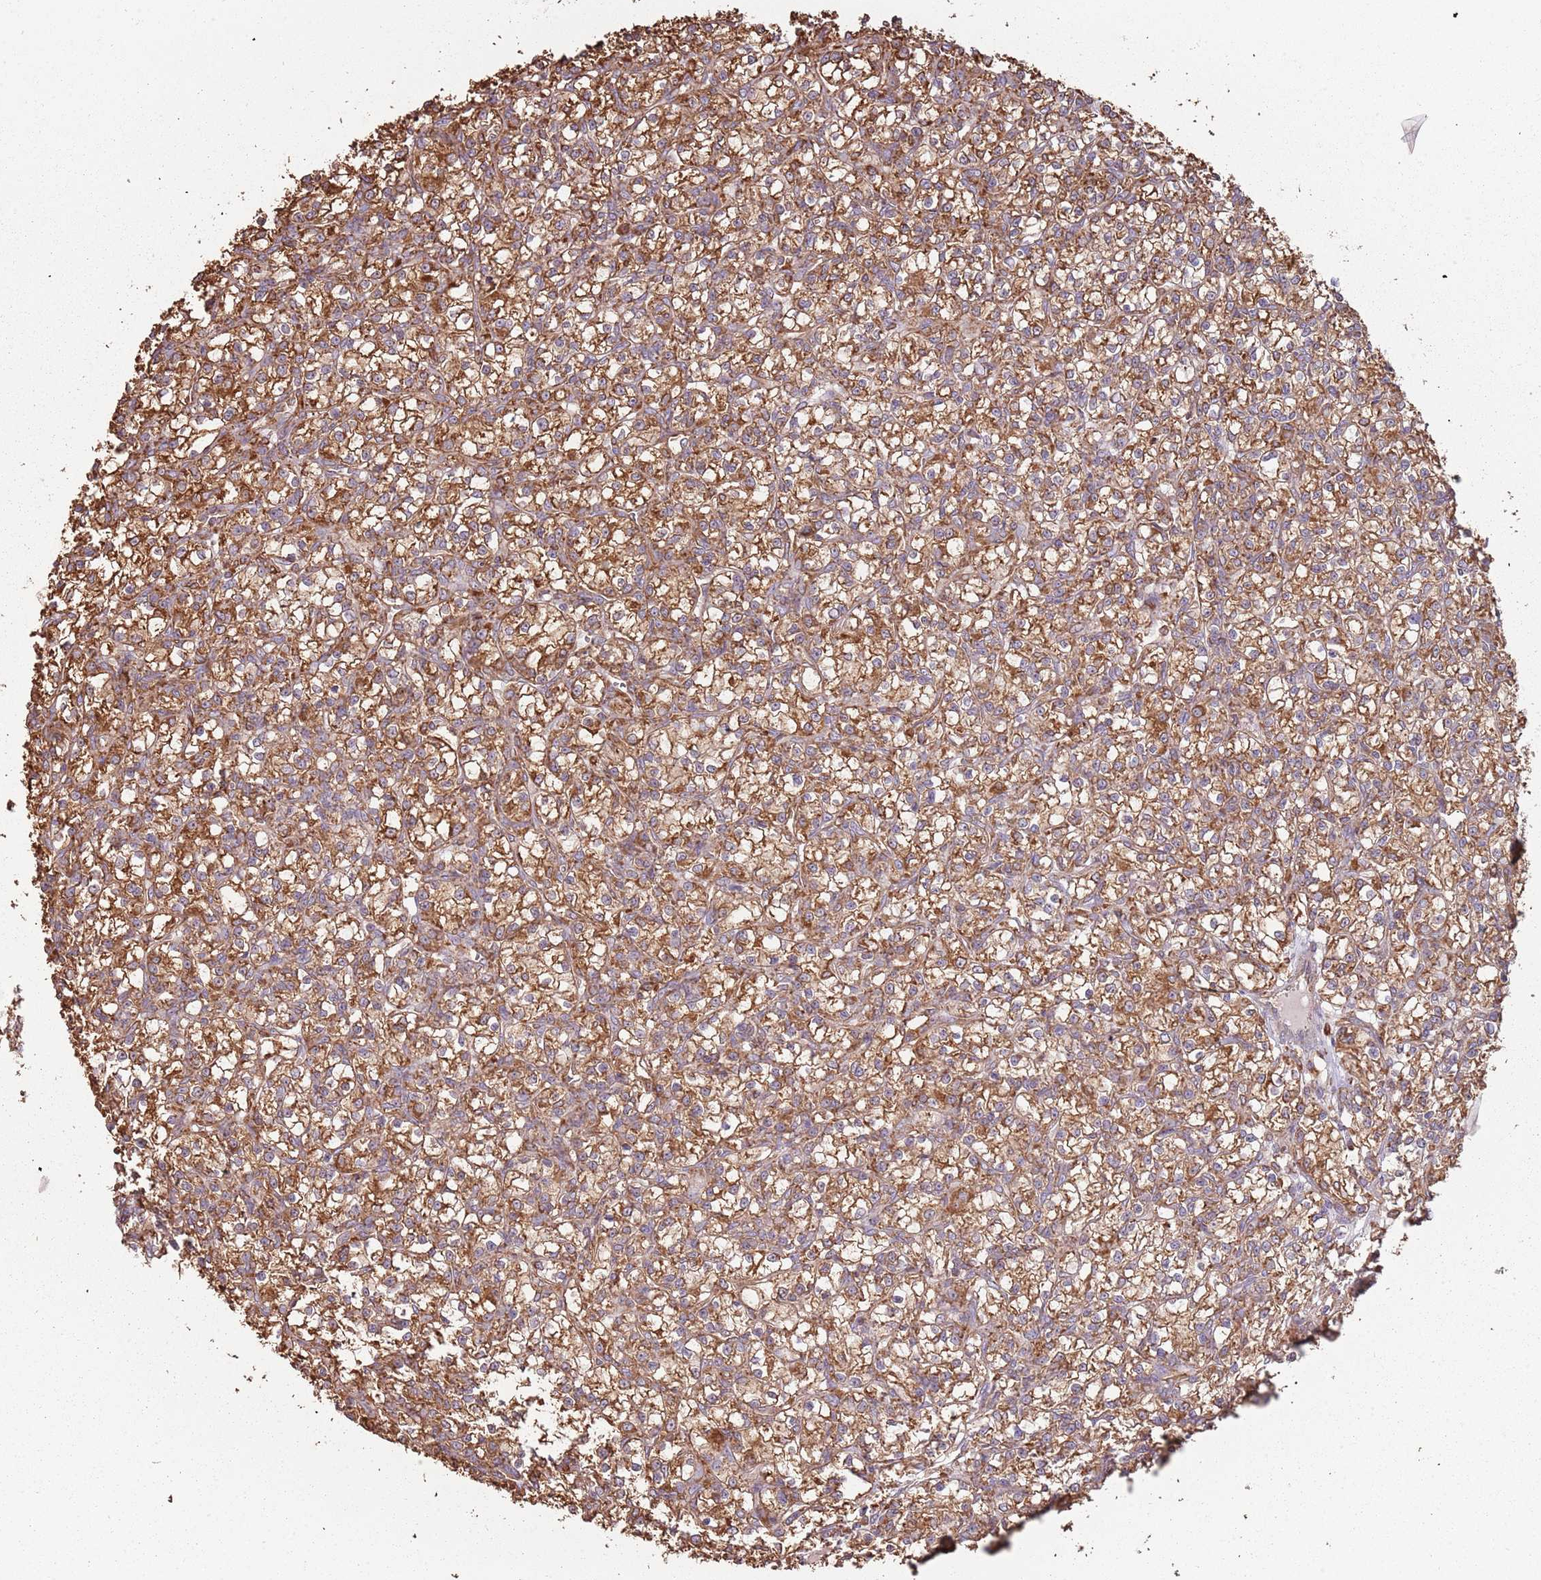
{"staining": {"intensity": "moderate", "quantity": ">75%", "location": "cytoplasmic/membranous"}, "tissue": "renal cancer", "cell_type": "Tumor cells", "image_type": "cancer", "snomed": [{"axis": "morphology", "description": "Adenocarcinoma, NOS"}, {"axis": "topography", "description": "Kidney"}], "caption": "Moderate cytoplasmic/membranous protein positivity is present in about >75% of tumor cells in adenocarcinoma (renal). Nuclei are stained in blue.", "gene": "ATOSB", "patient": {"sex": "female", "age": 59}}